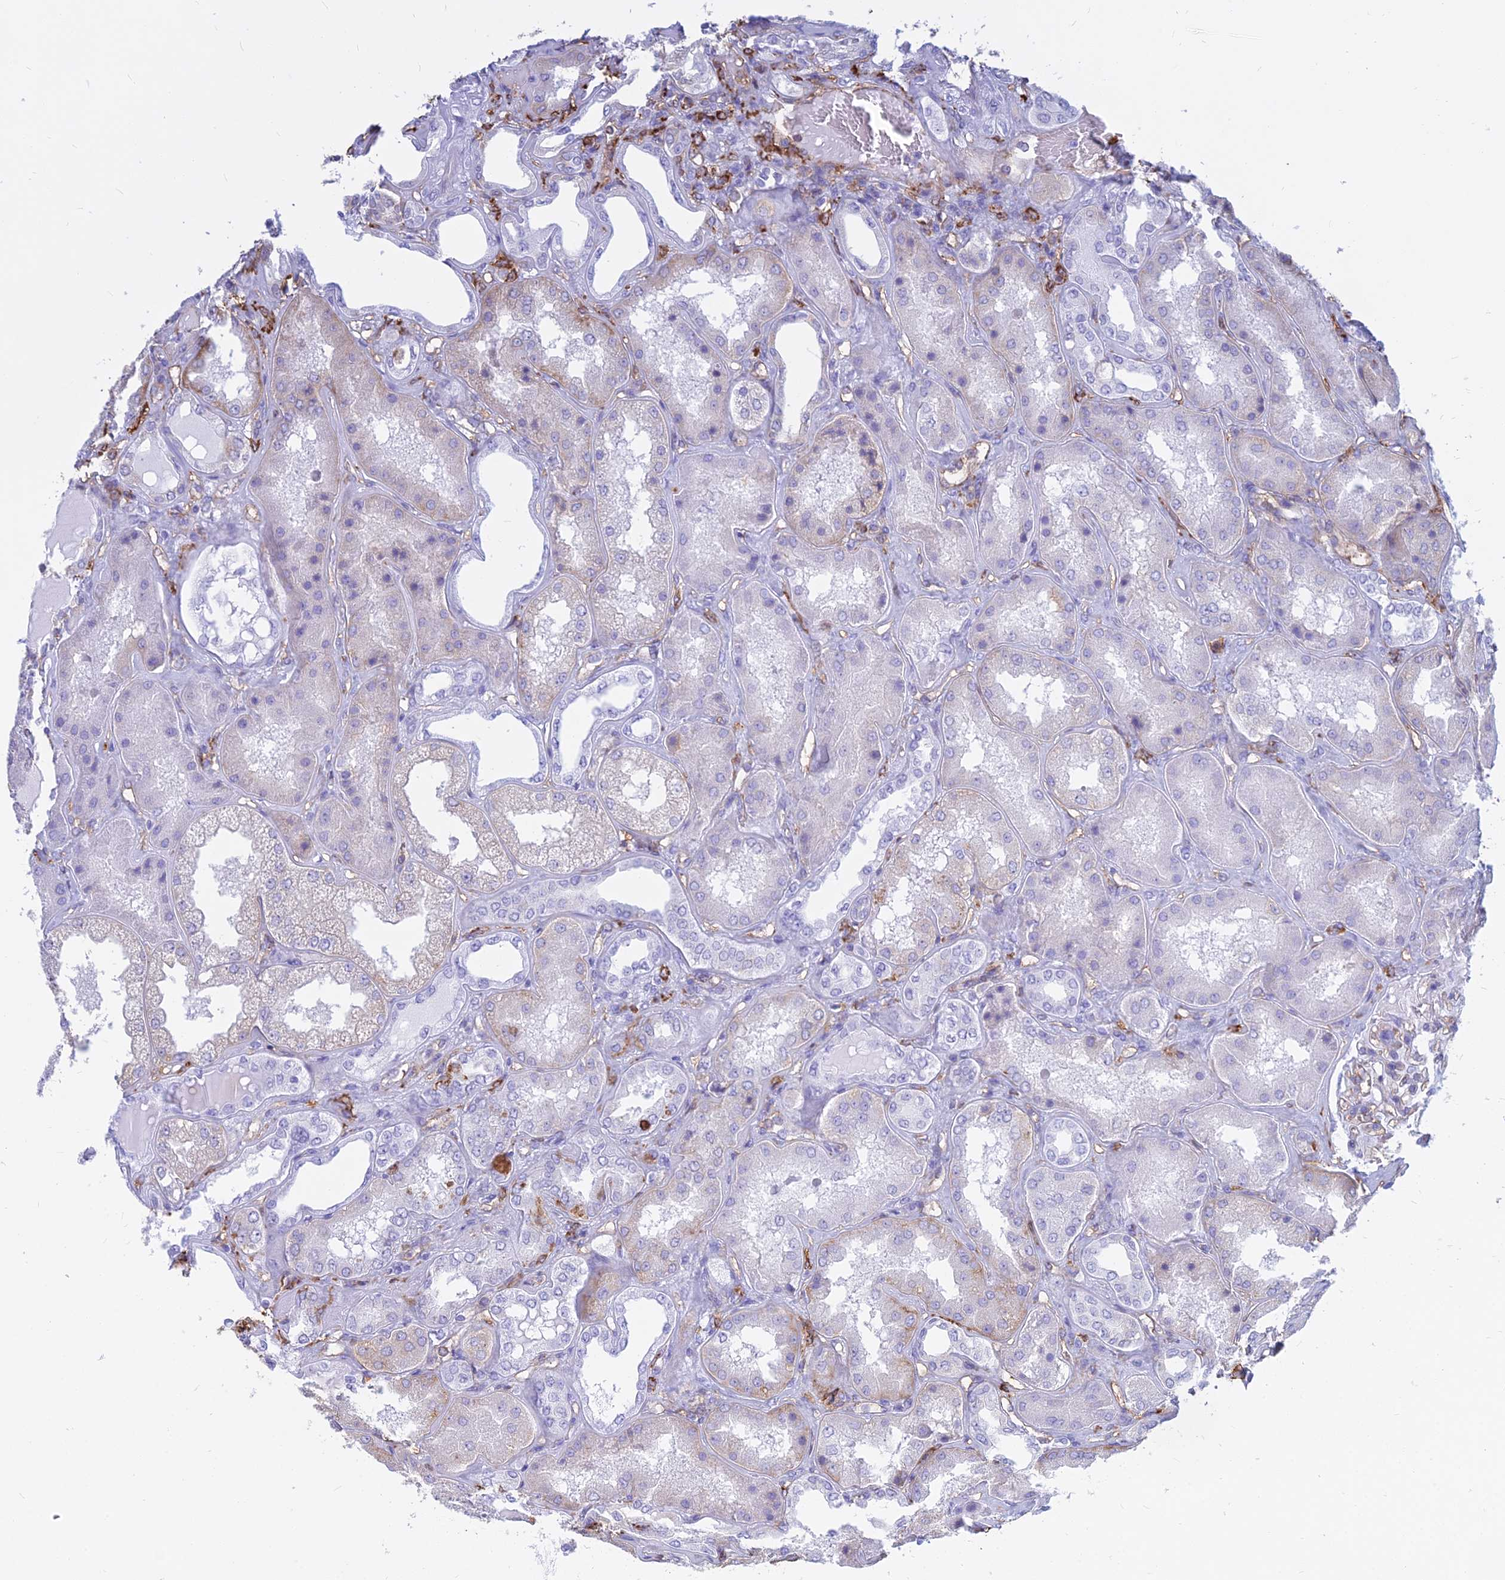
{"staining": {"intensity": "weak", "quantity": "<25%", "location": "cytoplasmic/membranous"}, "tissue": "kidney", "cell_type": "Cells in glomeruli", "image_type": "normal", "snomed": [{"axis": "morphology", "description": "Normal tissue, NOS"}, {"axis": "topography", "description": "Kidney"}], "caption": "Immunohistochemical staining of benign human kidney displays no significant staining in cells in glomeruli.", "gene": "HLA", "patient": {"sex": "female", "age": 56}}